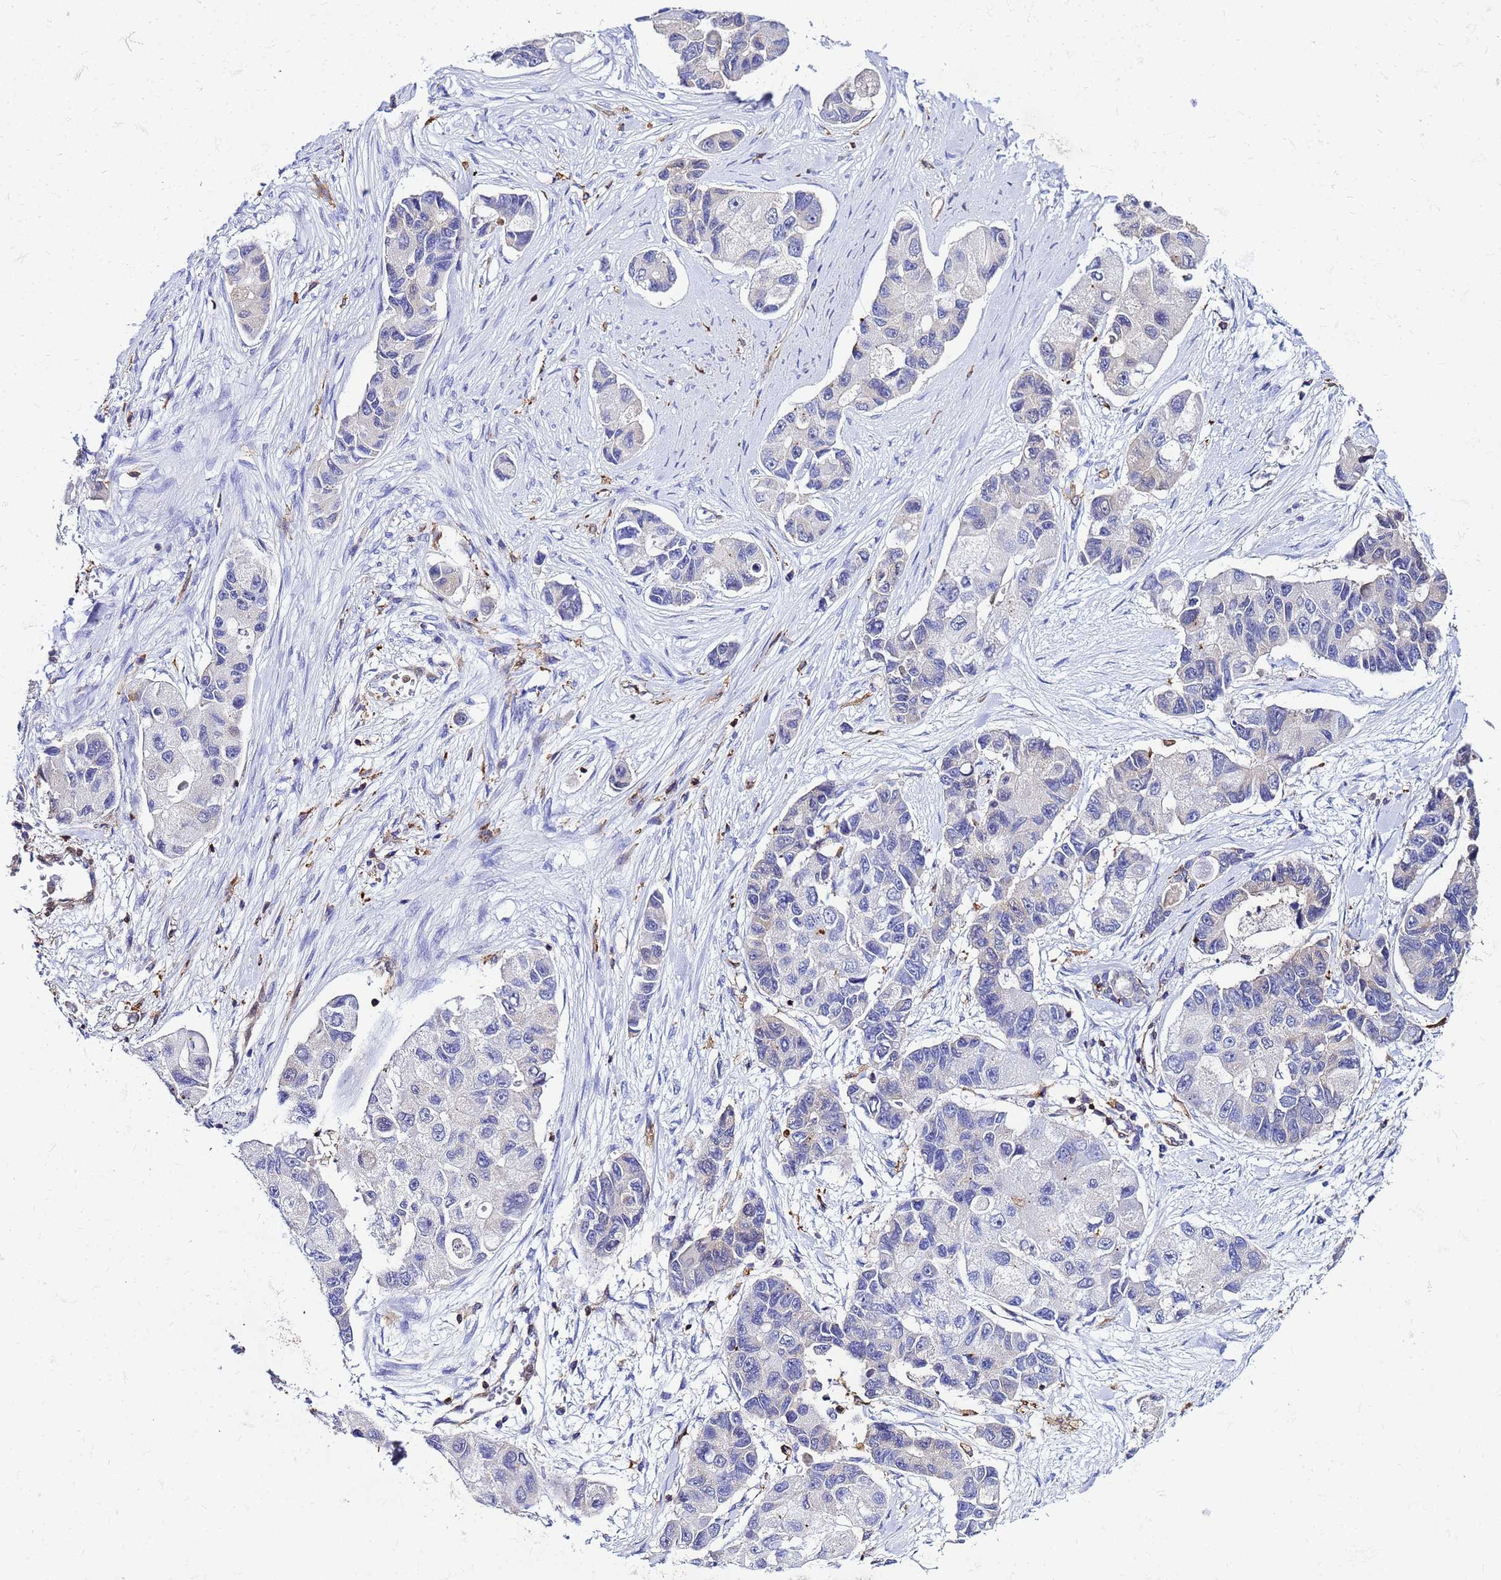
{"staining": {"intensity": "negative", "quantity": "none", "location": "none"}, "tissue": "lung cancer", "cell_type": "Tumor cells", "image_type": "cancer", "snomed": [{"axis": "morphology", "description": "Adenocarcinoma, NOS"}, {"axis": "topography", "description": "Lung"}], "caption": "Tumor cells are negative for protein expression in human adenocarcinoma (lung).", "gene": "DBNDD2", "patient": {"sex": "female", "age": 54}}